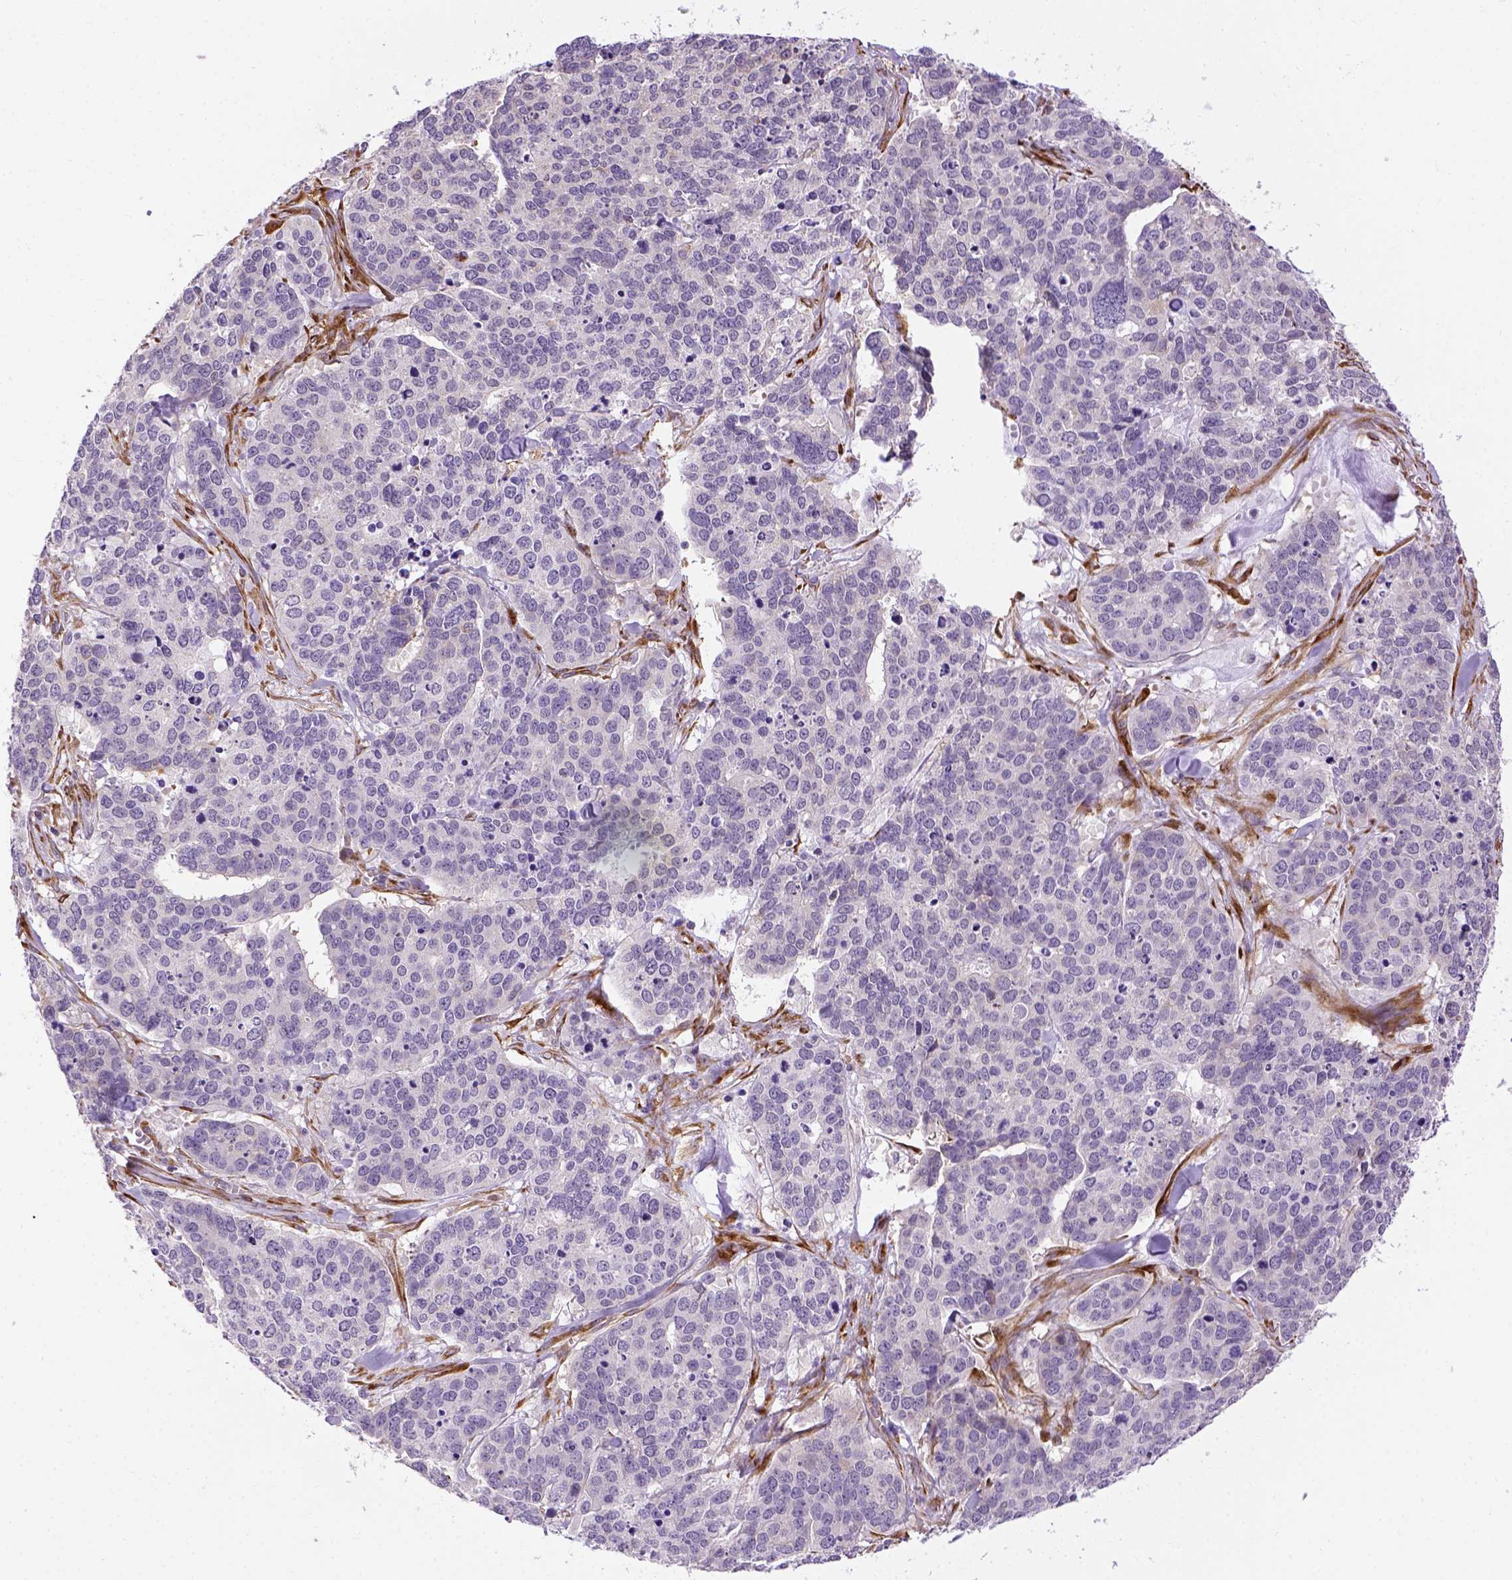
{"staining": {"intensity": "negative", "quantity": "none", "location": "none"}, "tissue": "ovarian cancer", "cell_type": "Tumor cells", "image_type": "cancer", "snomed": [{"axis": "morphology", "description": "Carcinoma, endometroid"}, {"axis": "topography", "description": "Ovary"}], "caption": "The immunohistochemistry (IHC) micrograph has no significant staining in tumor cells of ovarian cancer tissue.", "gene": "KAZN", "patient": {"sex": "female", "age": 65}}